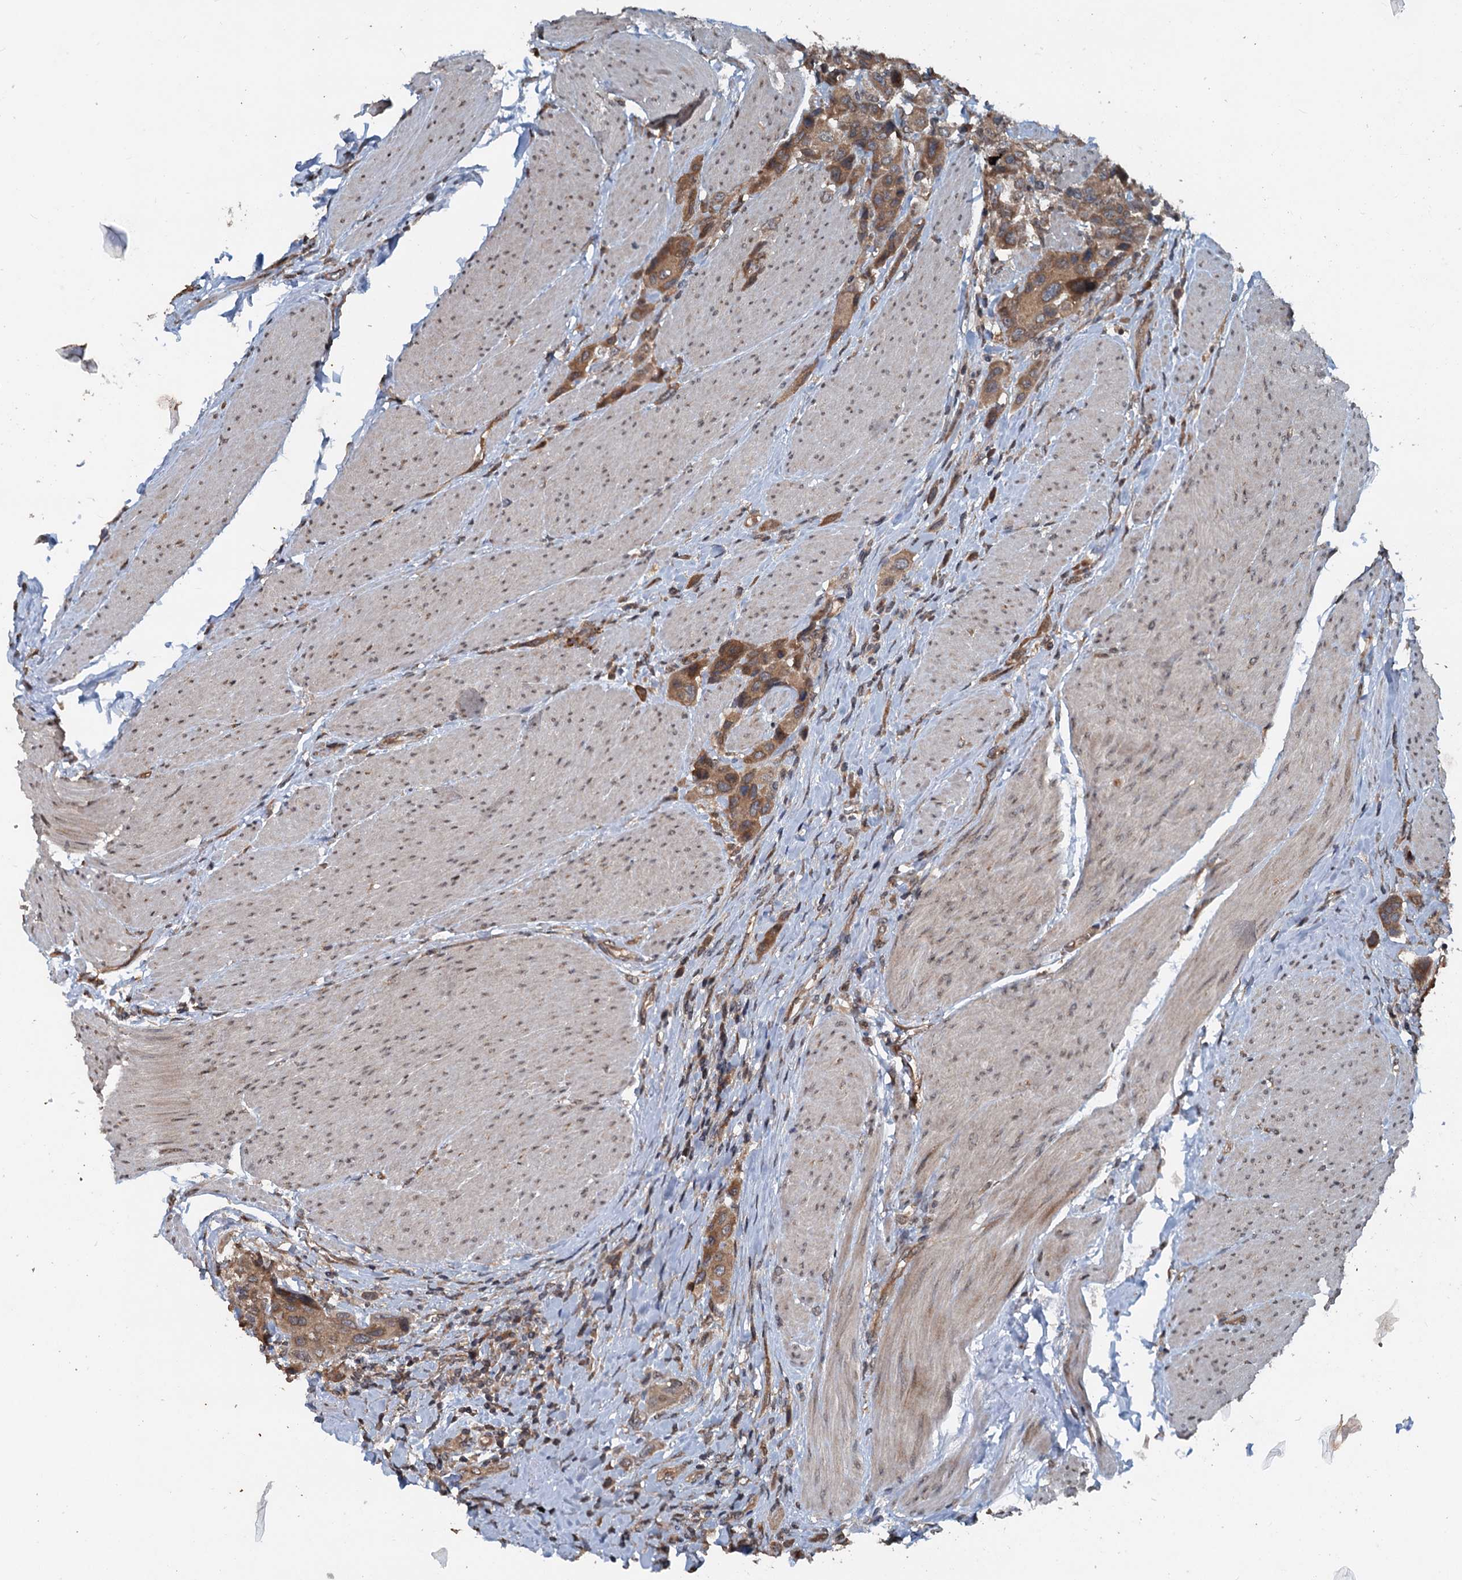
{"staining": {"intensity": "moderate", "quantity": ">75%", "location": "cytoplasmic/membranous"}, "tissue": "urothelial cancer", "cell_type": "Tumor cells", "image_type": "cancer", "snomed": [{"axis": "morphology", "description": "Urothelial carcinoma, High grade"}, {"axis": "topography", "description": "Urinary bladder"}], "caption": "Moderate cytoplasmic/membranous positivity for a protein is identified in about >75% of tumor cells of urothelial carcinoma (high-grade) using immunohistochemistry (IHC).", "gene": "N4BP2L2", "patient": {"sex": "male", "age": 50}}